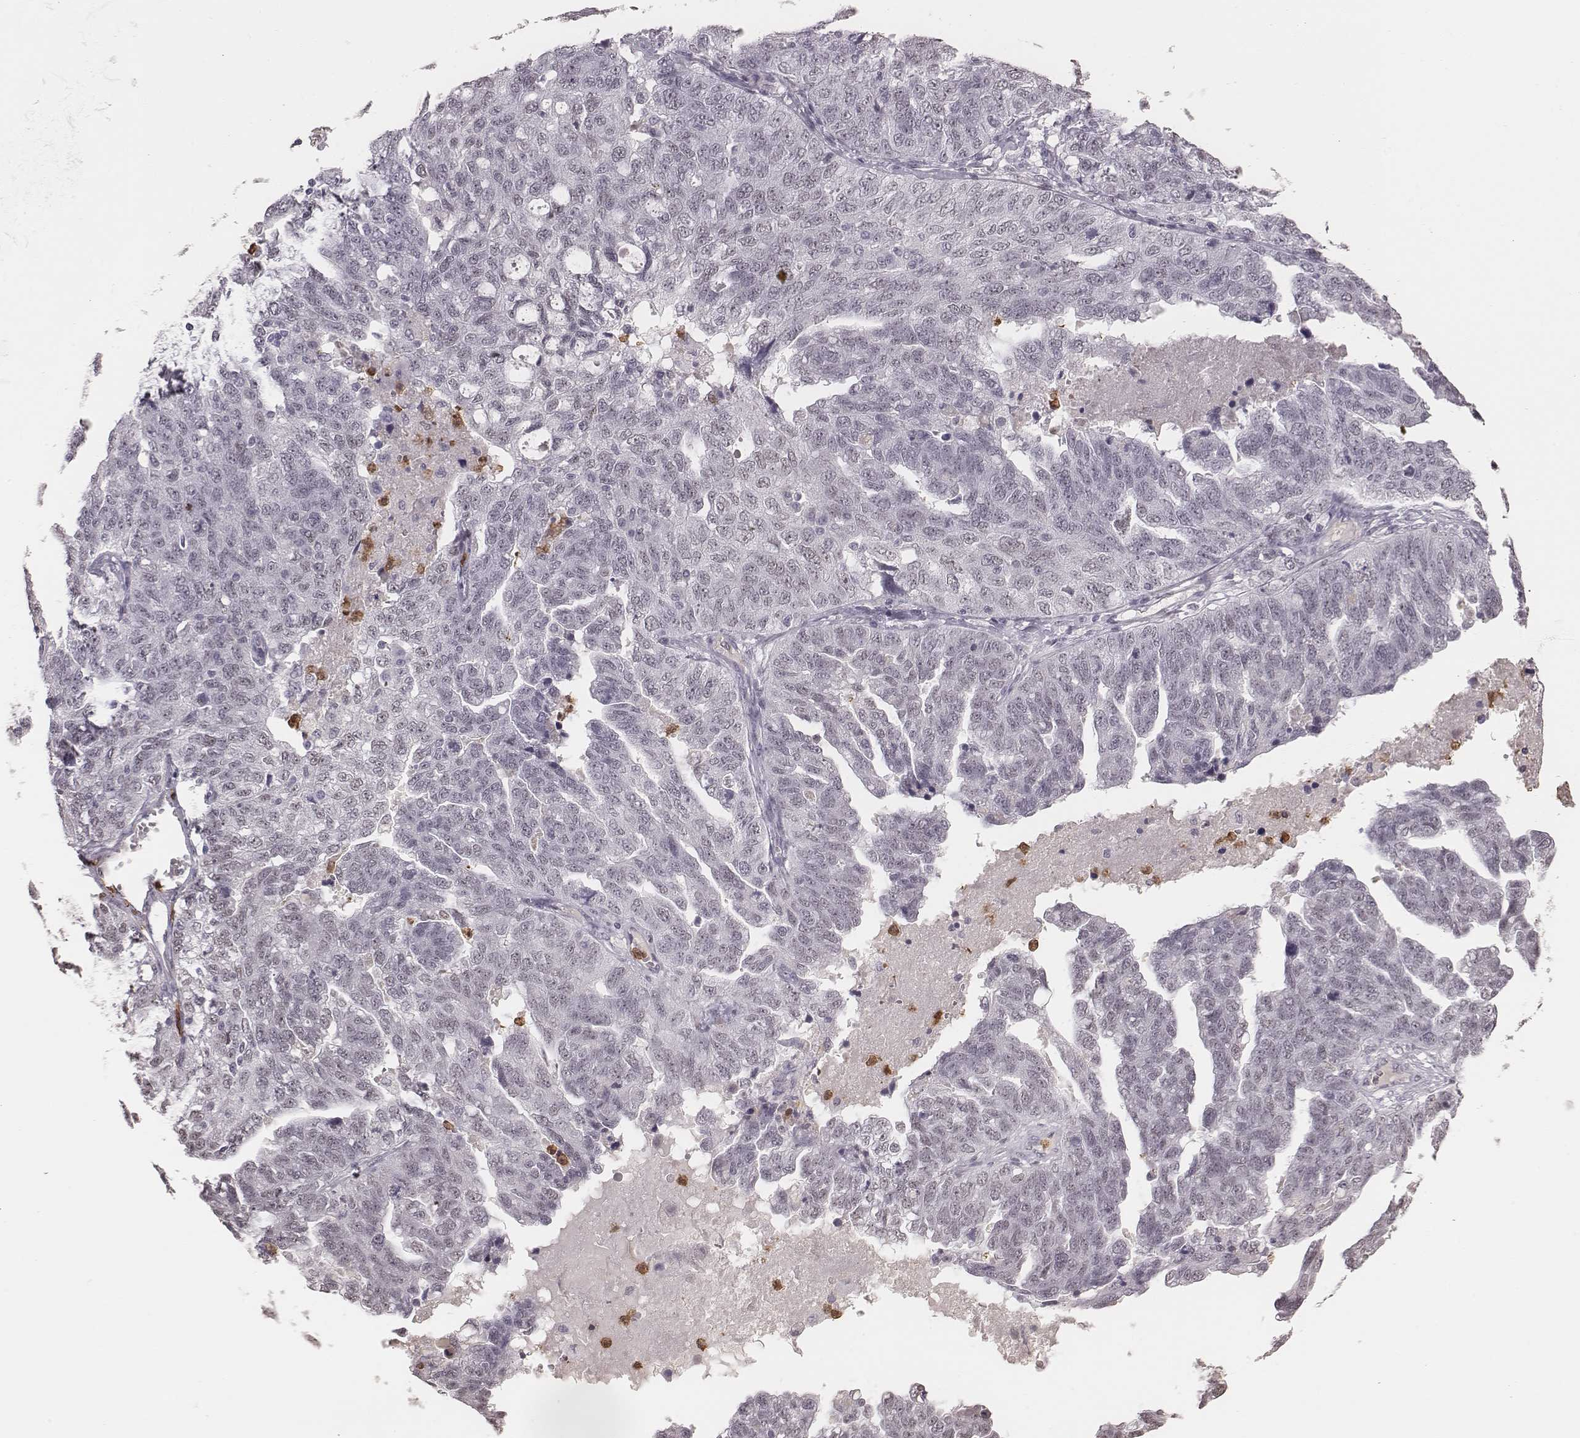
{"staining": {"intensity": "negative", "quantity": "none", "location": "none"}, "tissue": "ovarian cancer", "cell_type": "Tumor cells", "image_type": "cancer", "snomed": [{"axis": "morphology", "description": "Cystadenocarcinoma, serous, NOS"}, {"axis": "topography", "description": "Ovary"}], "caption": "Tumor cells are negative for protein expression in human ovarian cancer (serous cystadenocarcinoma). (DAB (3,3'-diaminobenzidine) immunohistochemistry (IHC) visualized using brightfield microscopy, high magnification).", "gene": "KITLG", "patient": {"sex": "female", "age": 71}}